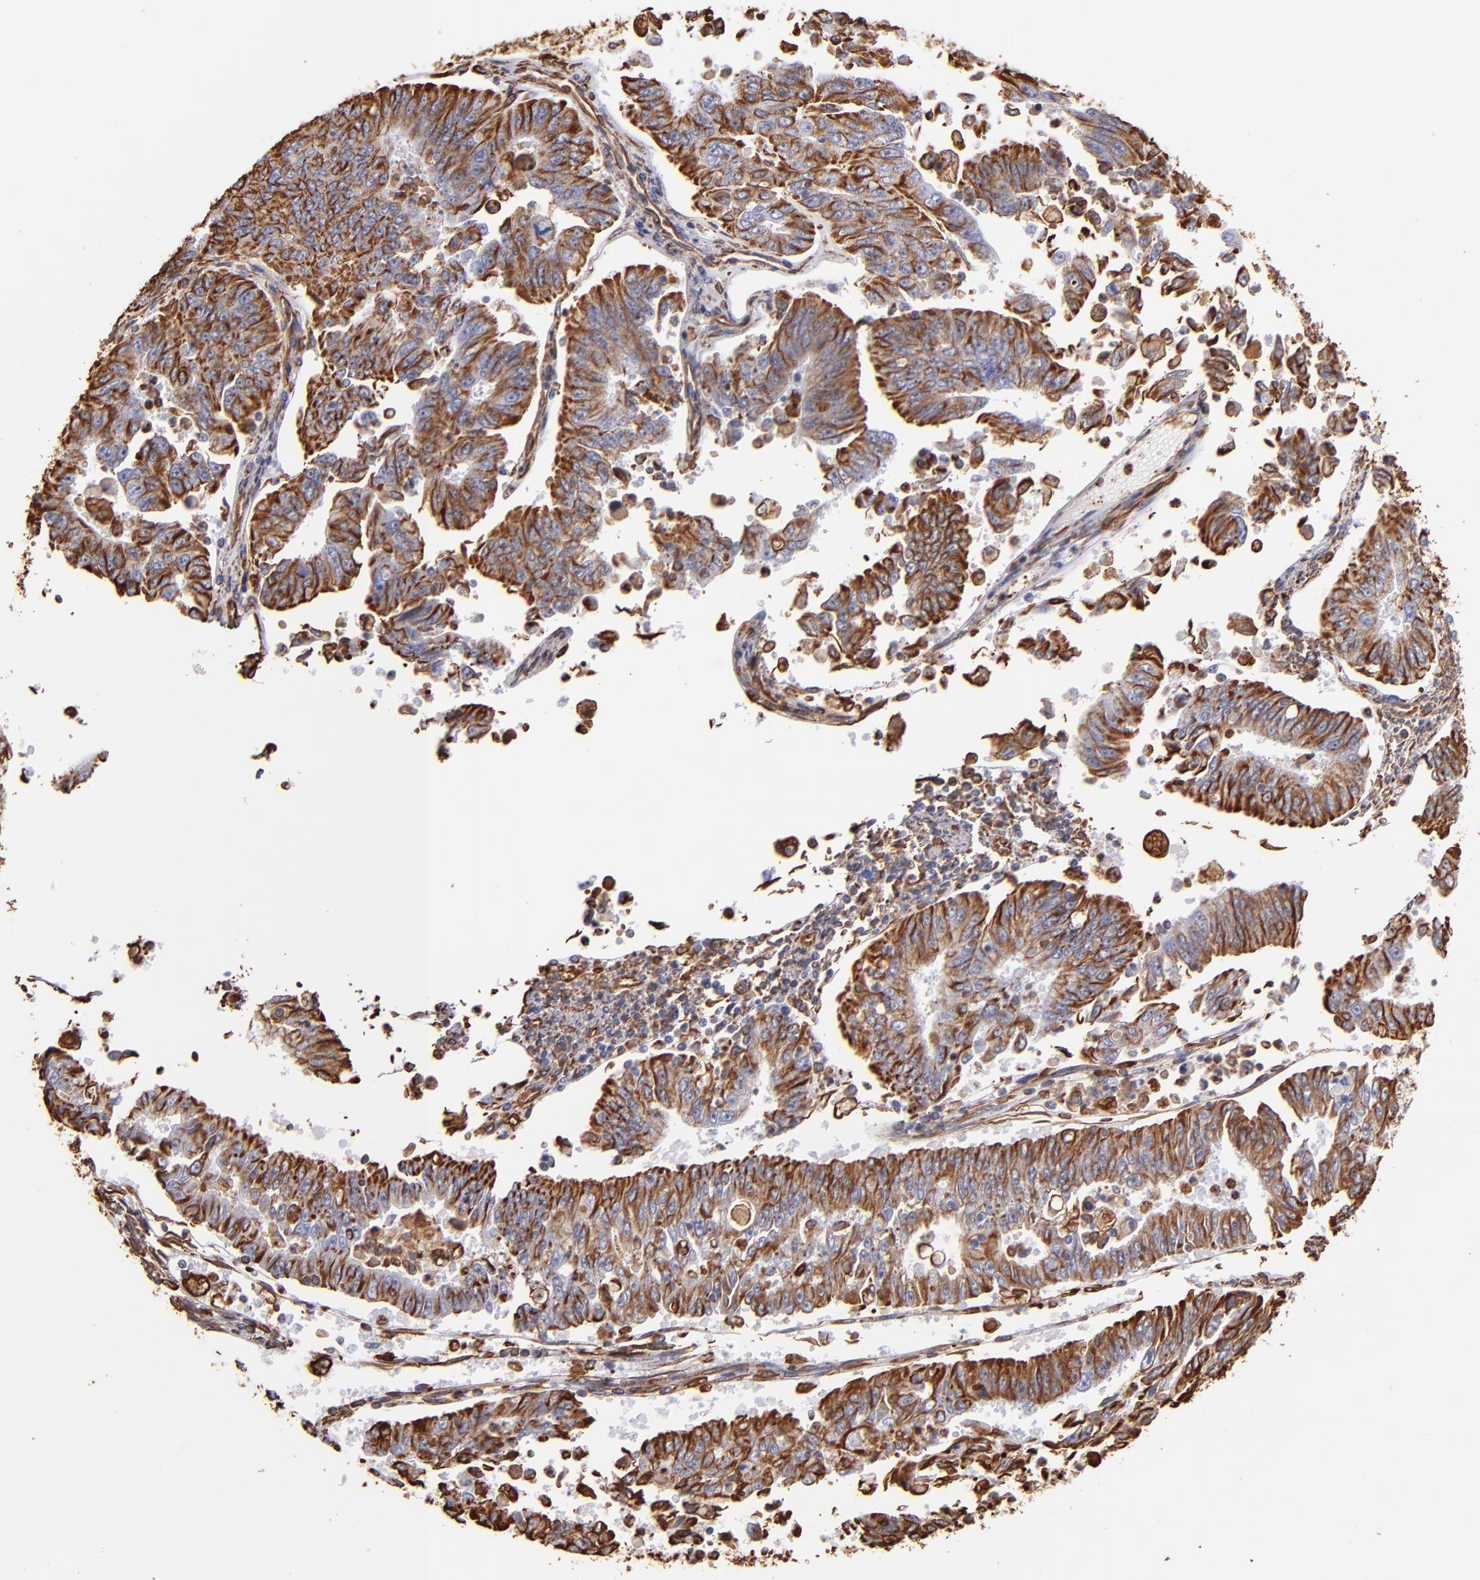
{"staining": {"intensity": "strong", "quantity": ">75%", "location": "cytoplasmic/membranous,nuclear"}, "tissue": "endometrial cancer", "cell_type": "Tumor cells", "image_type": "cancer", "snomed": [{"axis": "morphology", "description": "Adenocarcinoma, NOS"}, {"axis": "topography", "description": "Endometrium"}], "caption": "Tumor cells display high levels of strong cytoplasmic/membranous and nuclear positivity in approximately >75% of cells in adenocarcinoma (endometrial).", "gene": "VIM", "patient": {"sex": "female", "age": 42}}